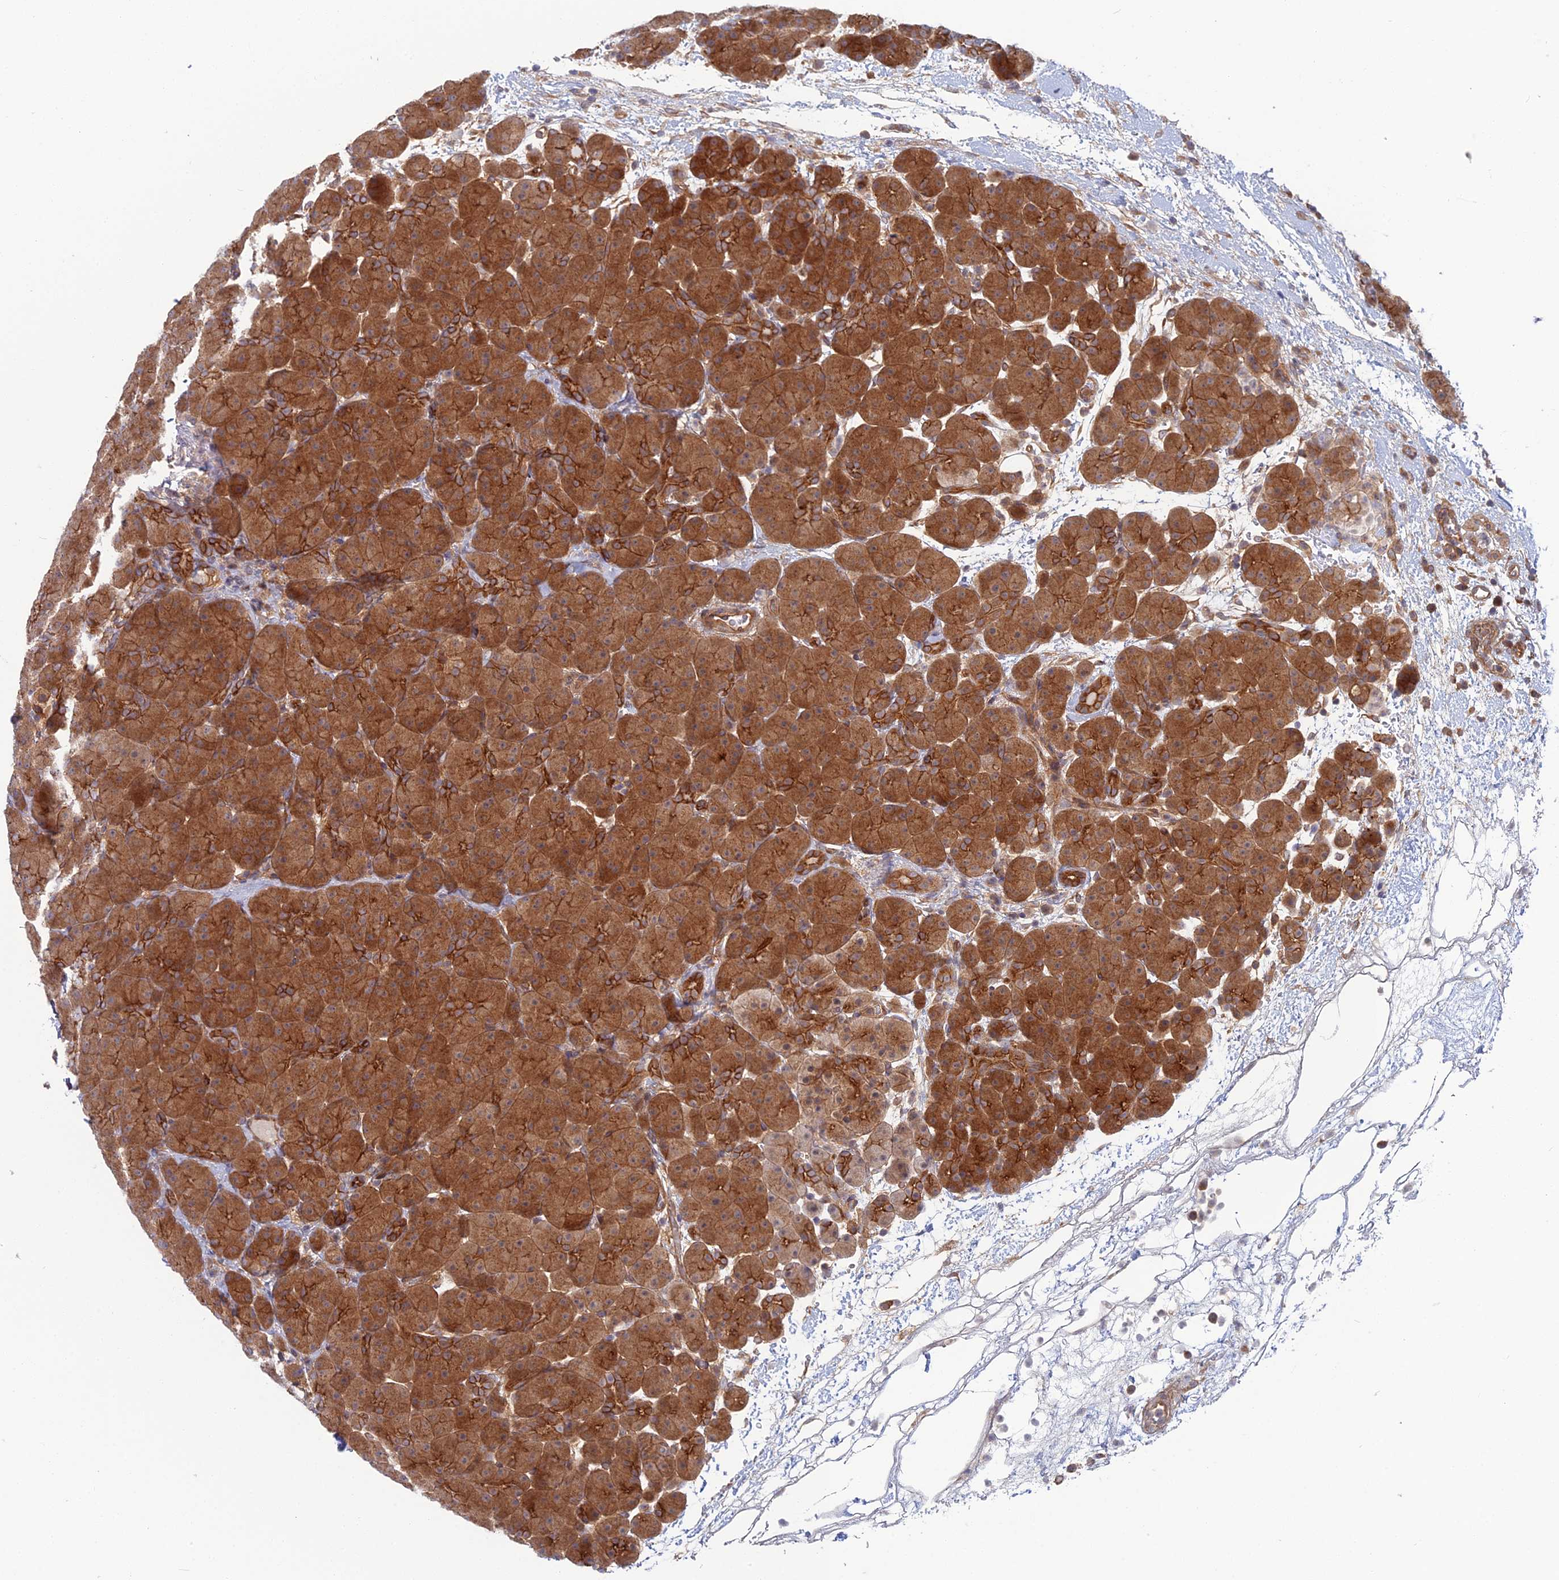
{"staining": {"intensity": "strong", "quantity": ">75%", "location": "cytoplasmic/membranous"}, "tissue": "pancreas", "cell_type": "Exocrine glandular cells", "image_type": "normal", "snomed": [{"axis": "morphology", "description": "Normal tissue, NOS"}, {"axis": "topography", "description": "Pancreas"}], "caption": "Pancreas stained with immunohistochemistry (IHC) displays strong cytoplasmic/membranous positivity in about >75% of exocrine glandular cells.", "gene": "ABHD1", "patient": {"sex": "male", "age": 66}}